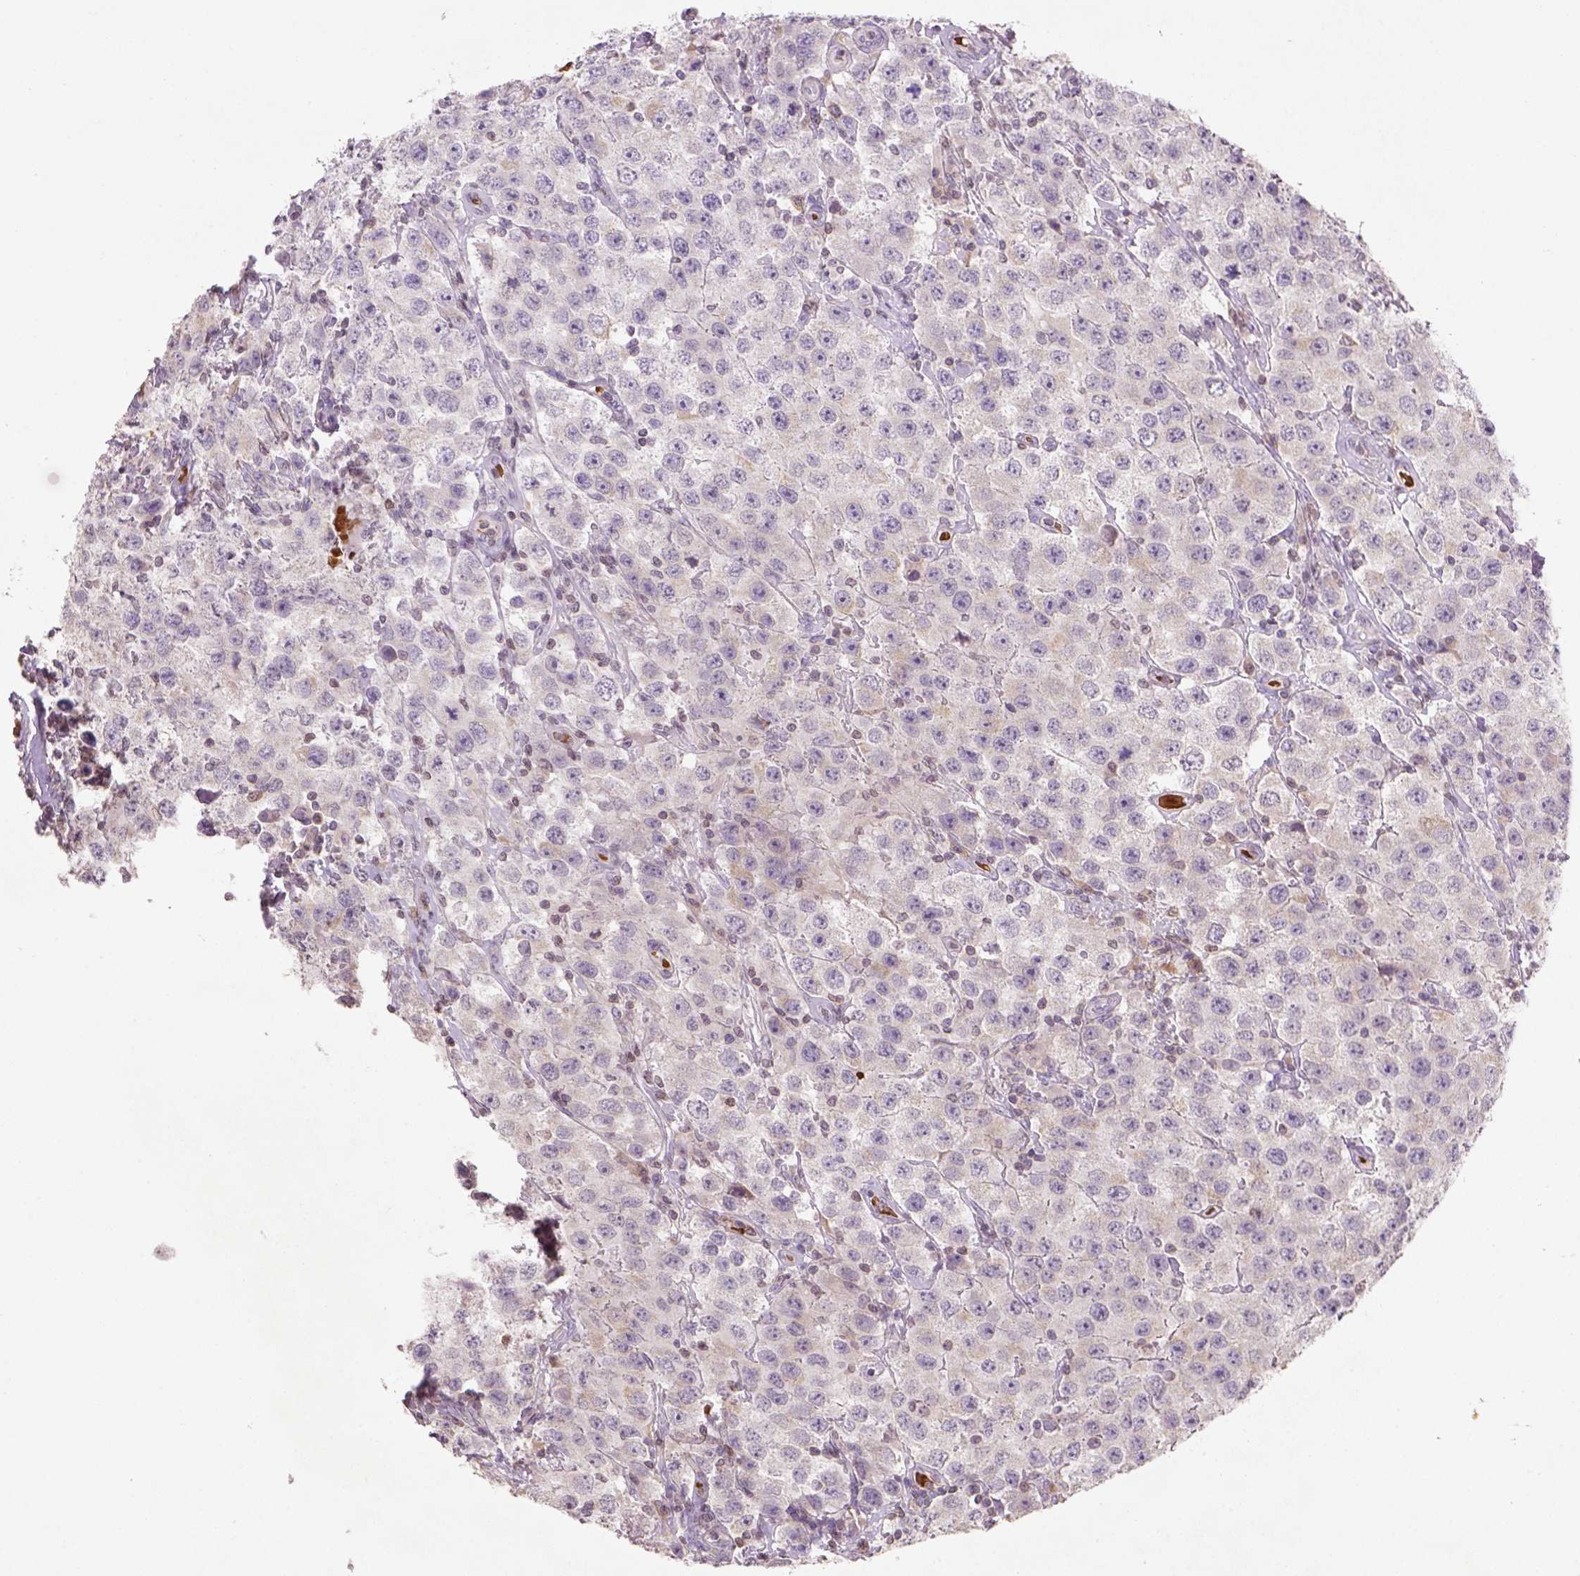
{"staining": {"intensity": "negative", "quantity": "none", "location": "none"}, "tissue": "testis cancer", "cell_type": "Tumor cells", "image_type": "cancer", "snomed": [{"axis": "morphology", "description": "Seminoma, NOS"}, {"axis": "topography", "description": "Testis"}], "caption": "Tumor cells show no significant protein expression in testis cancer. The staining was performed using DAB to visualize the protein expression in brown, while the nuclei were stained in blue with hematoxylin (Magnification: 20x).", "gene": "NUDT3", "patient": {"sex": "male", "age": 52}}